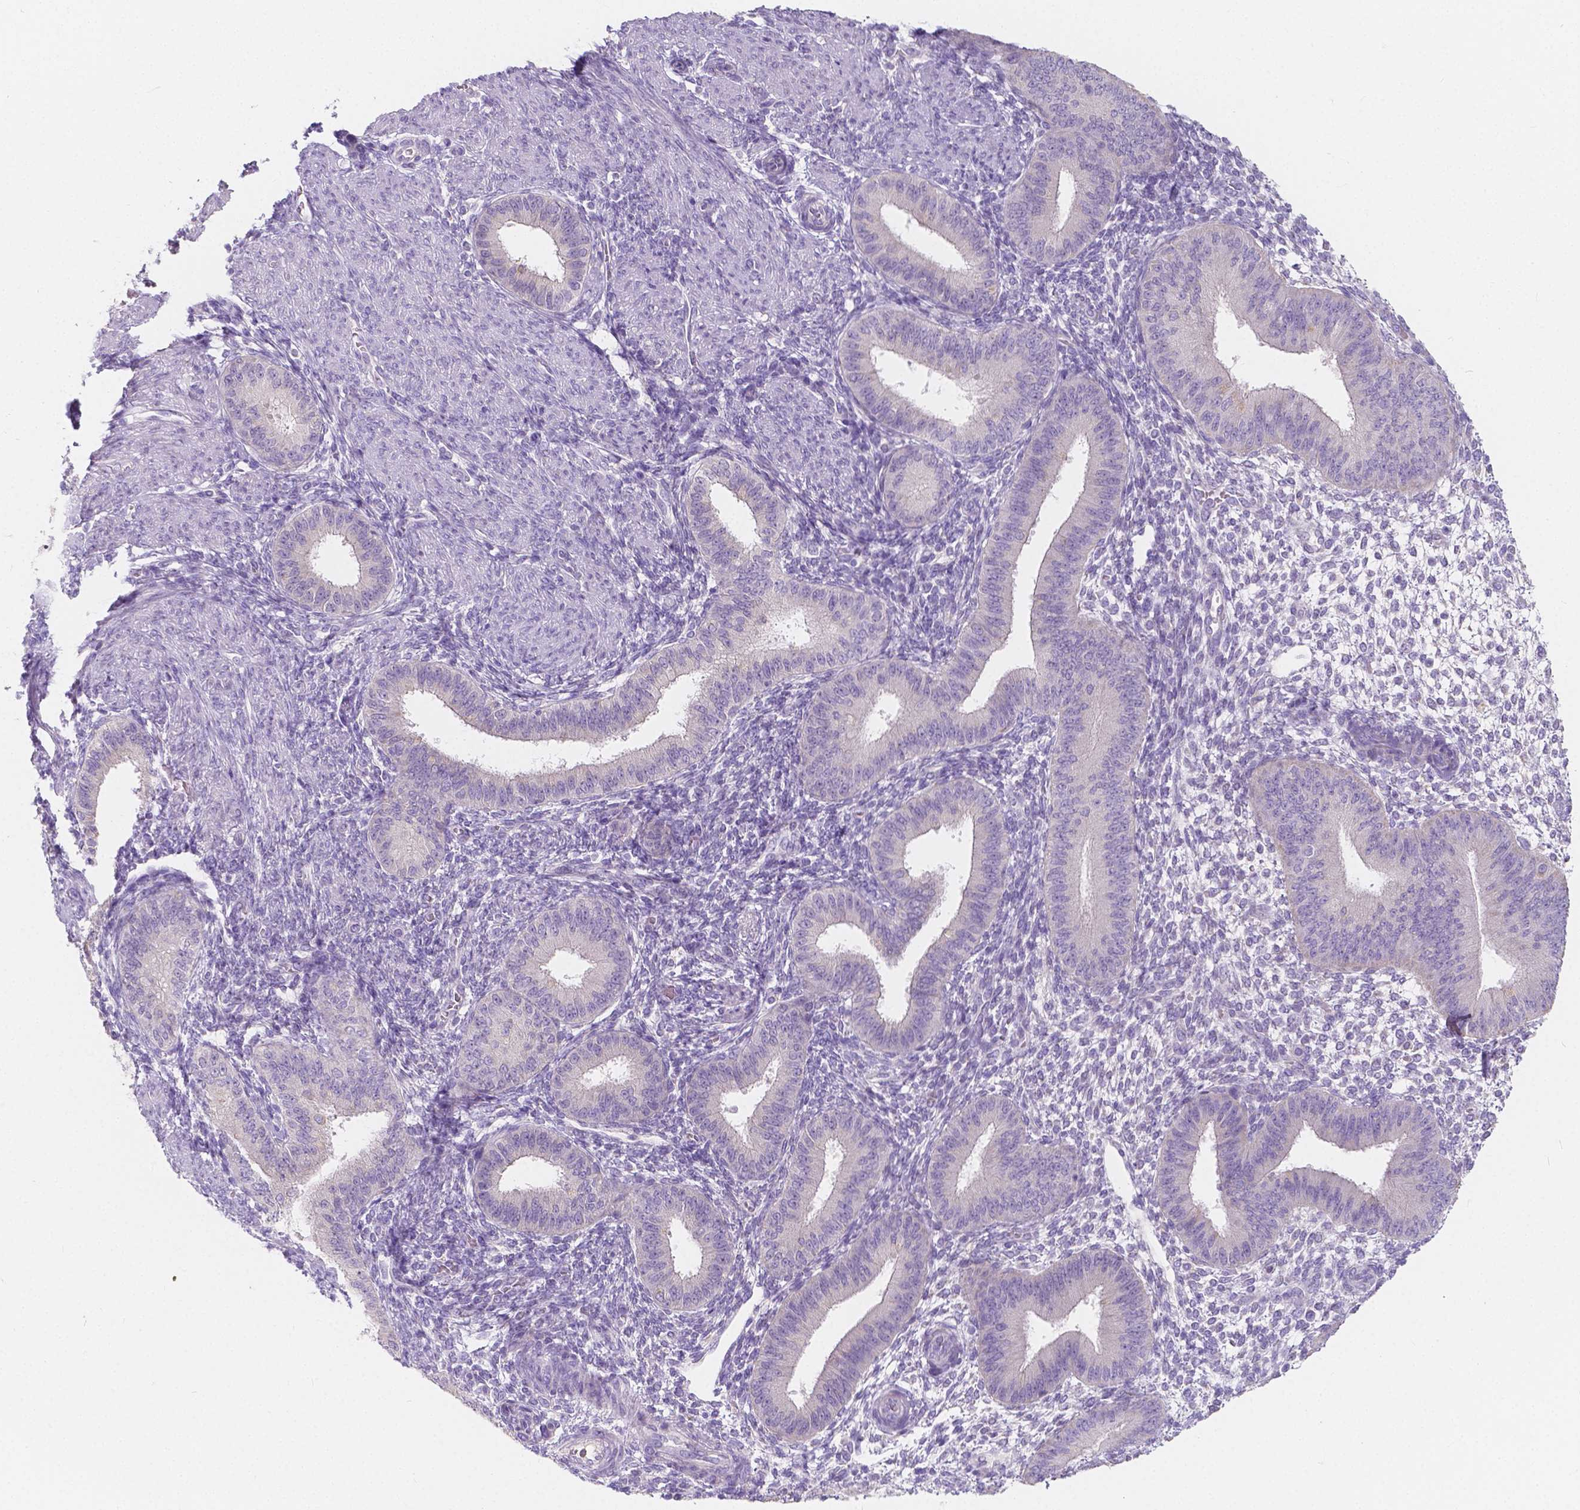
{"staining": {"intensity": "negative", "quantity": "none", "location": "none"}, "tissue": "endometrium", "cell_type": "Cells in endometrial stroma", "image_type": "normal", "snomed": [{"axis": "morphology", "description": "Normal tissue, NOS"}, {"axis": "topography", "description": "Endometrium"}], "caption": "High power microscopy image of an IHC micrograph of benign endometrium, revealing no significant positivity in cells in endometrial stroma.", "gene": "RNF186", "patient": {"sex": "female", "age": 39}}